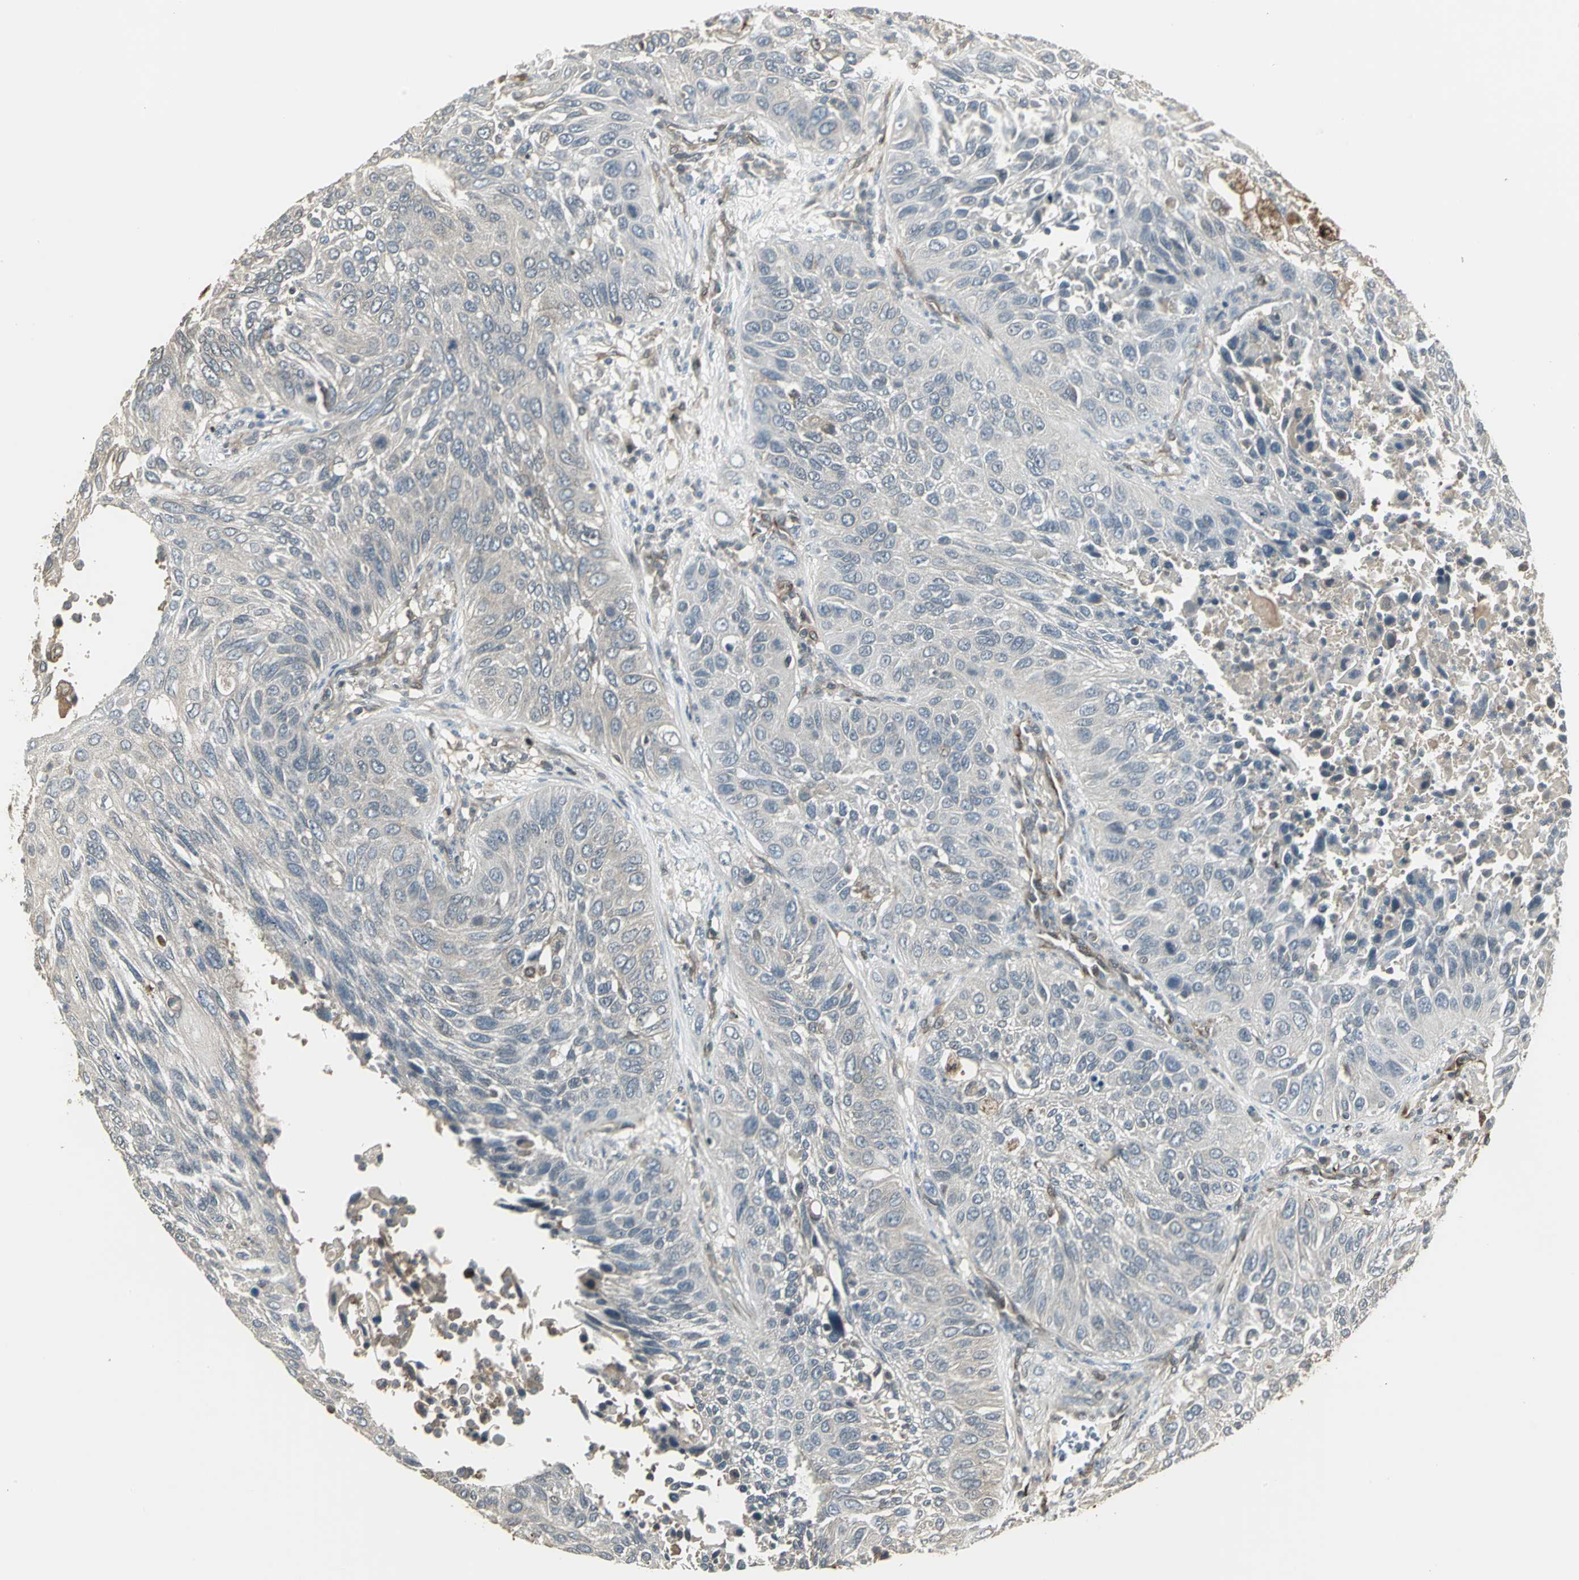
{"staining": {"intensity": "weak", "quantity": "<25%", "location": "cytoplasmic/membranous"}, "tissue": "lung cancer", "cell_type": "Tumor cells", "image_type": "cancer", "snomed": [{"axis": "morphology", "description": "Squamous cell carcinoma, NOS"}, {"axis": "topography", "description": "Lung"}], "caption": "IHC of human squamous cell carcinoma (lung) displays no staining in tumor cells.", "gene": "PRXL2B", "patient": {"sex": "female", "age": 76}}